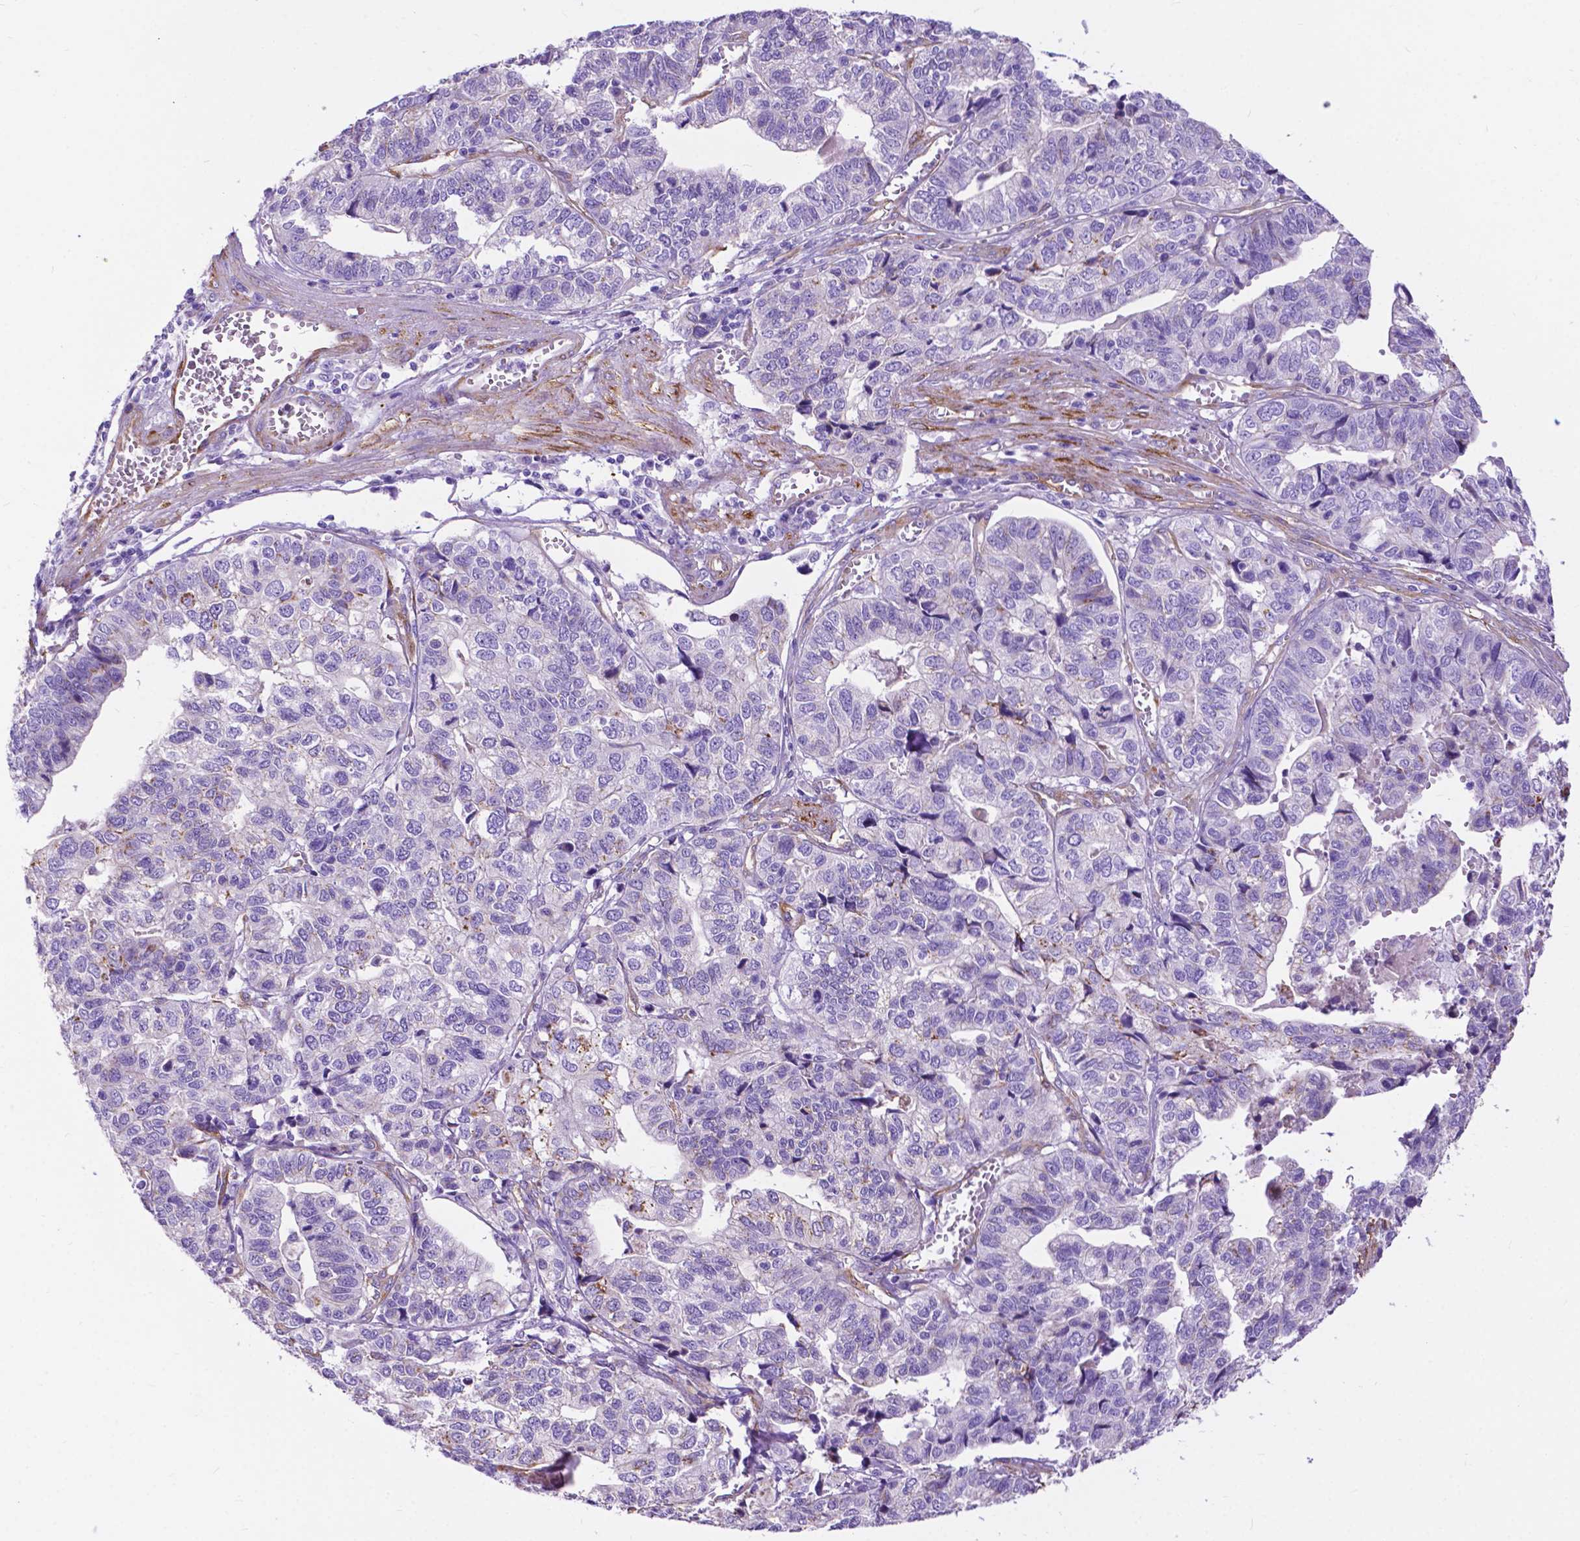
{"staining": {"intensity": "negative", "quantity": "none", "location": "none"}, "tissue": "stomach cancer", "cell_type": "Tumor cells", "image_type": "cancer", "snomed": [{"axis": "morphology", "description": "Adenocarcinoma, NOS"}, {"axis": "topography", "description": "Stomach, upper"}], "caption": "Immunohistochemical staining of adenocarcinoma (stomach) exhibits no significant positivity in tumor cells. (DAB (3,3'-diaminobenzidine) IHC with hematoxylin counter stain).", "gene": "PCDHA12", "patient": {"sex": "female", "age": 67}}